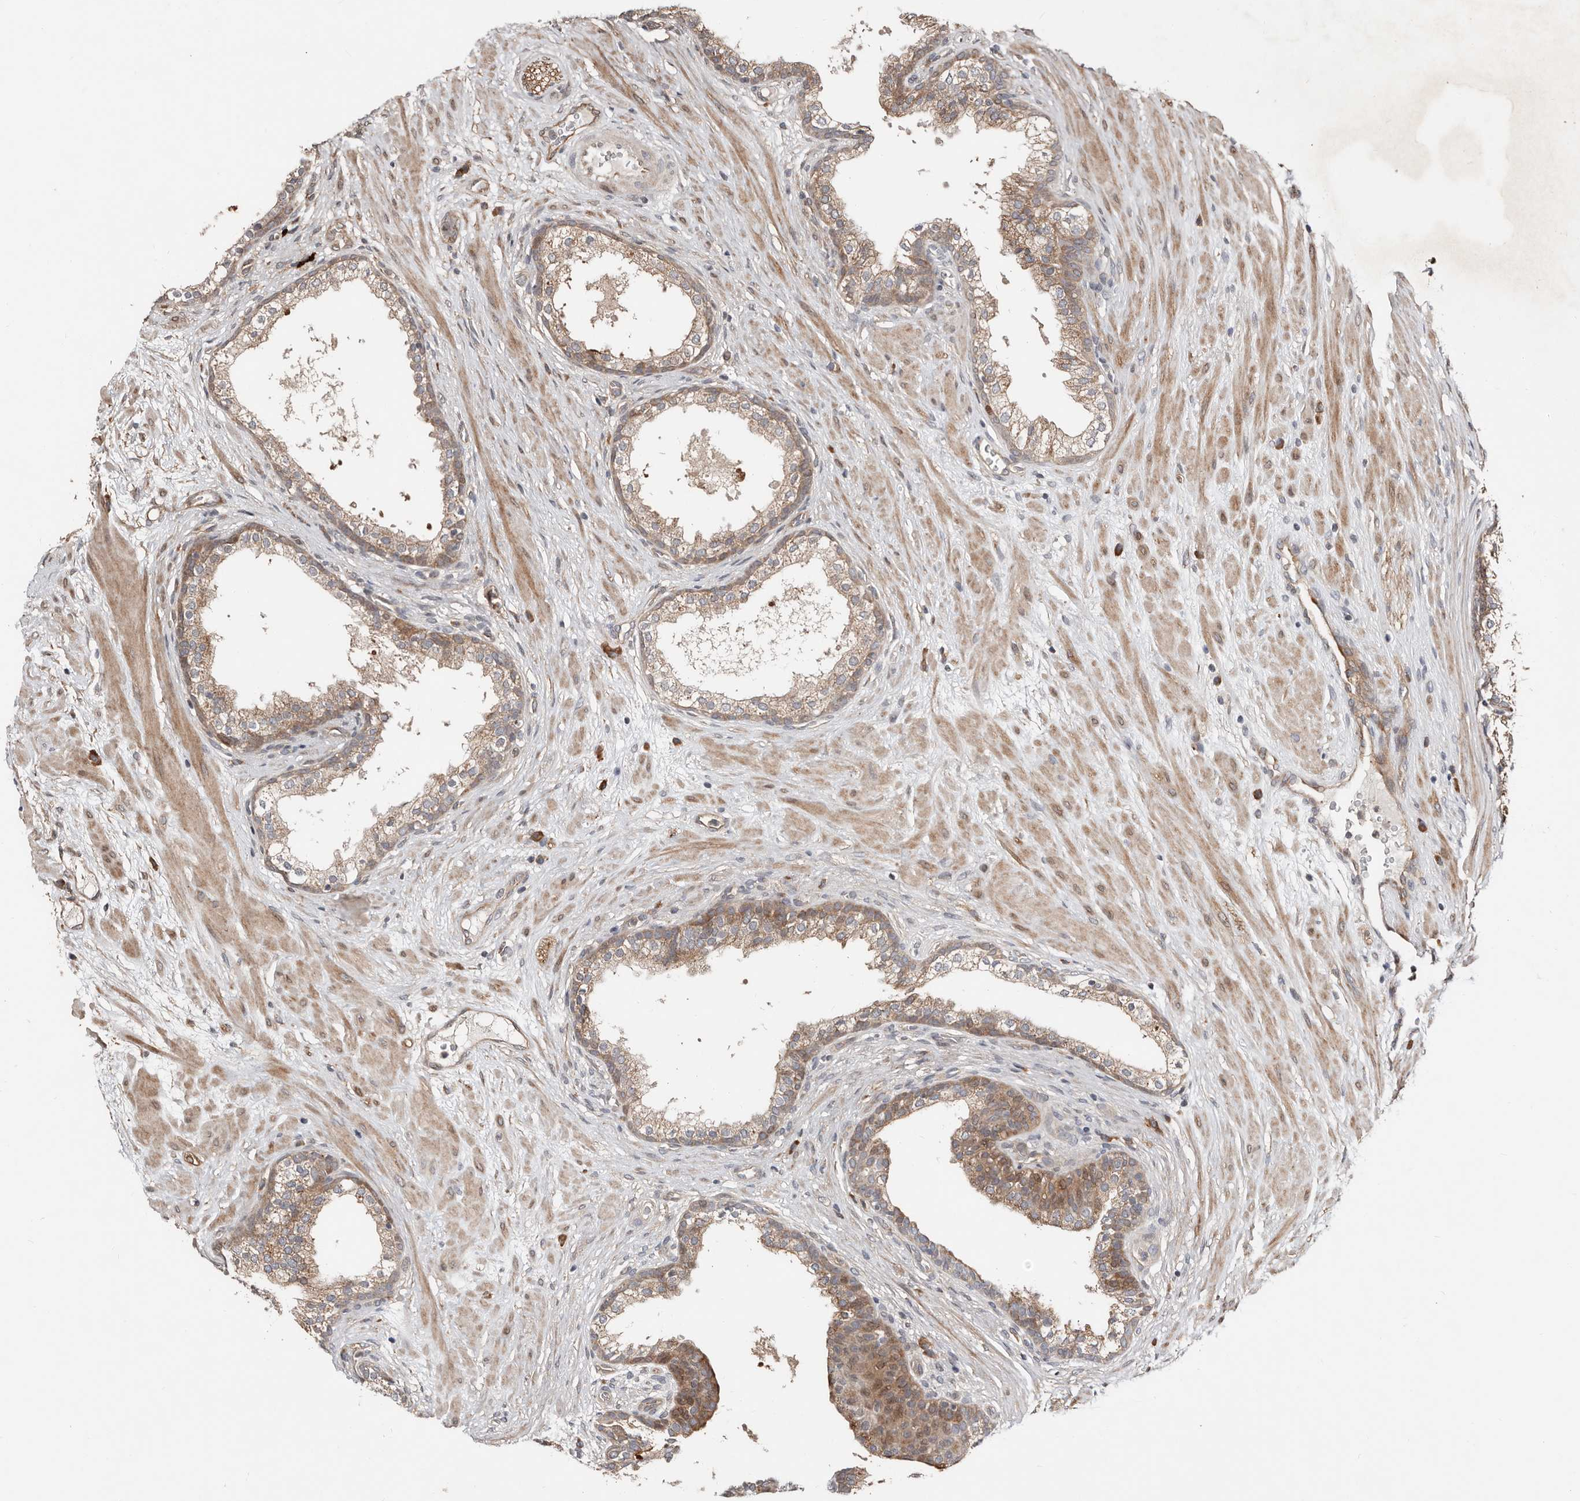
{"staining": {"intensity": "moderate", "quantity": ">75%", "location": "cytoplasmic/membranous"}, "tissue": "prostate cancer", "cell_type": "Tumor cells", "image_type": "cancer", "snomed": [{"axis": "morphology", "description": "Adenocarcinoma, High grade"}, {"axis": "topography", "description": "Prostate"}], "caption": "Protein staining of prostate cancer tissue demonstrates moderate cytoplasmic/membranous expression in about >75% of tumor cells. Using DAB (3,3'-diaminobenzidine) (brown) and hematoxylin (blue) stains, captured at high magnification using brightfield microscopy.", "gene": "SMYD4", "patient": {"sex": "male", "age": 56}}